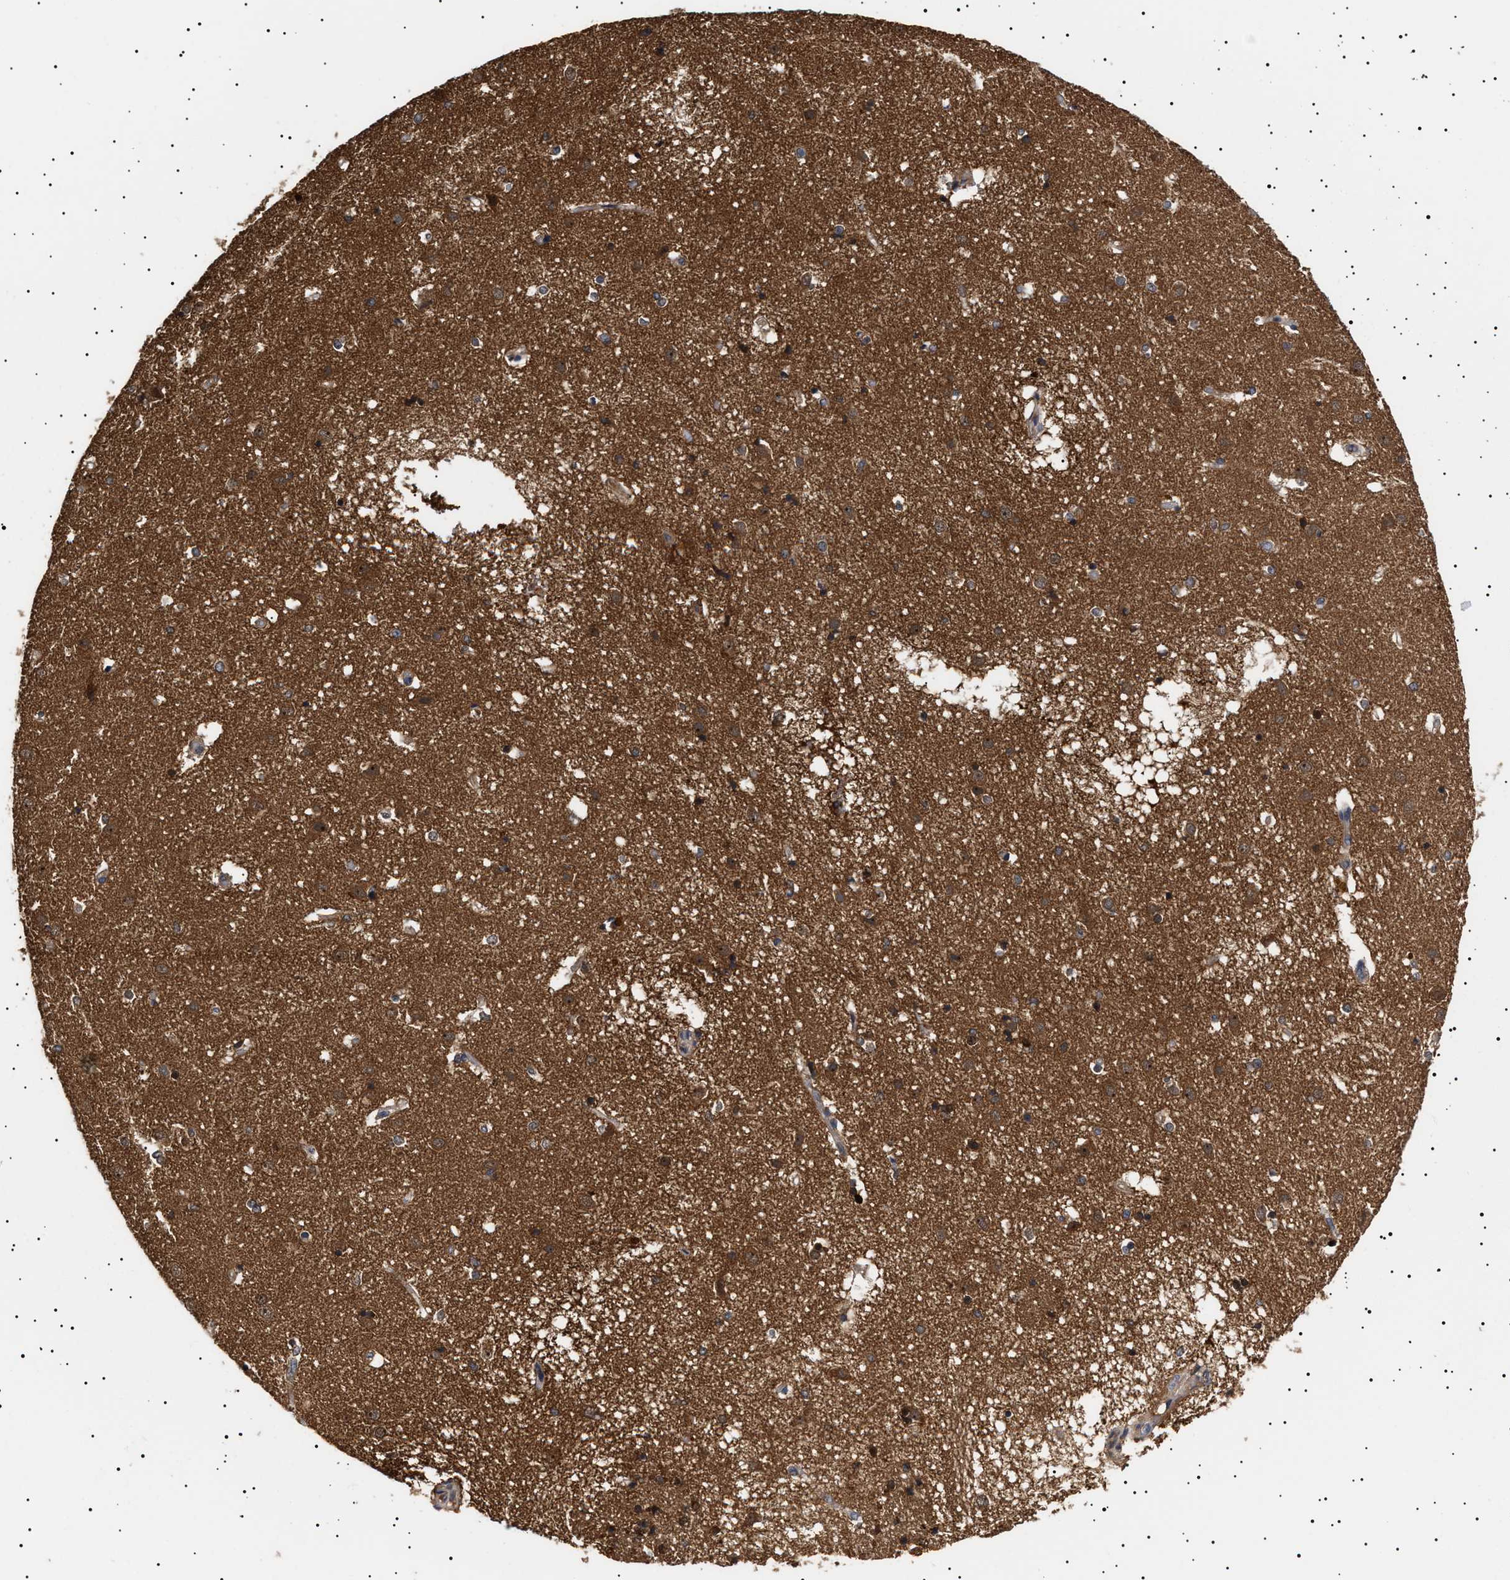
{"staining": {"intensity": "strong", "quantity": ">75%", "location": "cytoplasmic/membranous"}, "tissue": "caudate", "cell_type": "Glial cells", "image_type": "normal", "snomed": [{"axis": "morphology", "description": "Normal tissue, NOS"}, {"axis": "topography", "description": "Lateral ventricle wall"}], "caption": "DAB immunohistochemical staining of normal caudate shows strong cytoplasmic/membranous protein positivity in about >75% of glial cells. (Stains: DAB (3,3'-diaminobenzidine) in brown, nuclei in blue, Microscopy: brightfield microscopy at high magnification).", "gene": "KRBA1", "patient": {"sex": "male", "age": 70}}